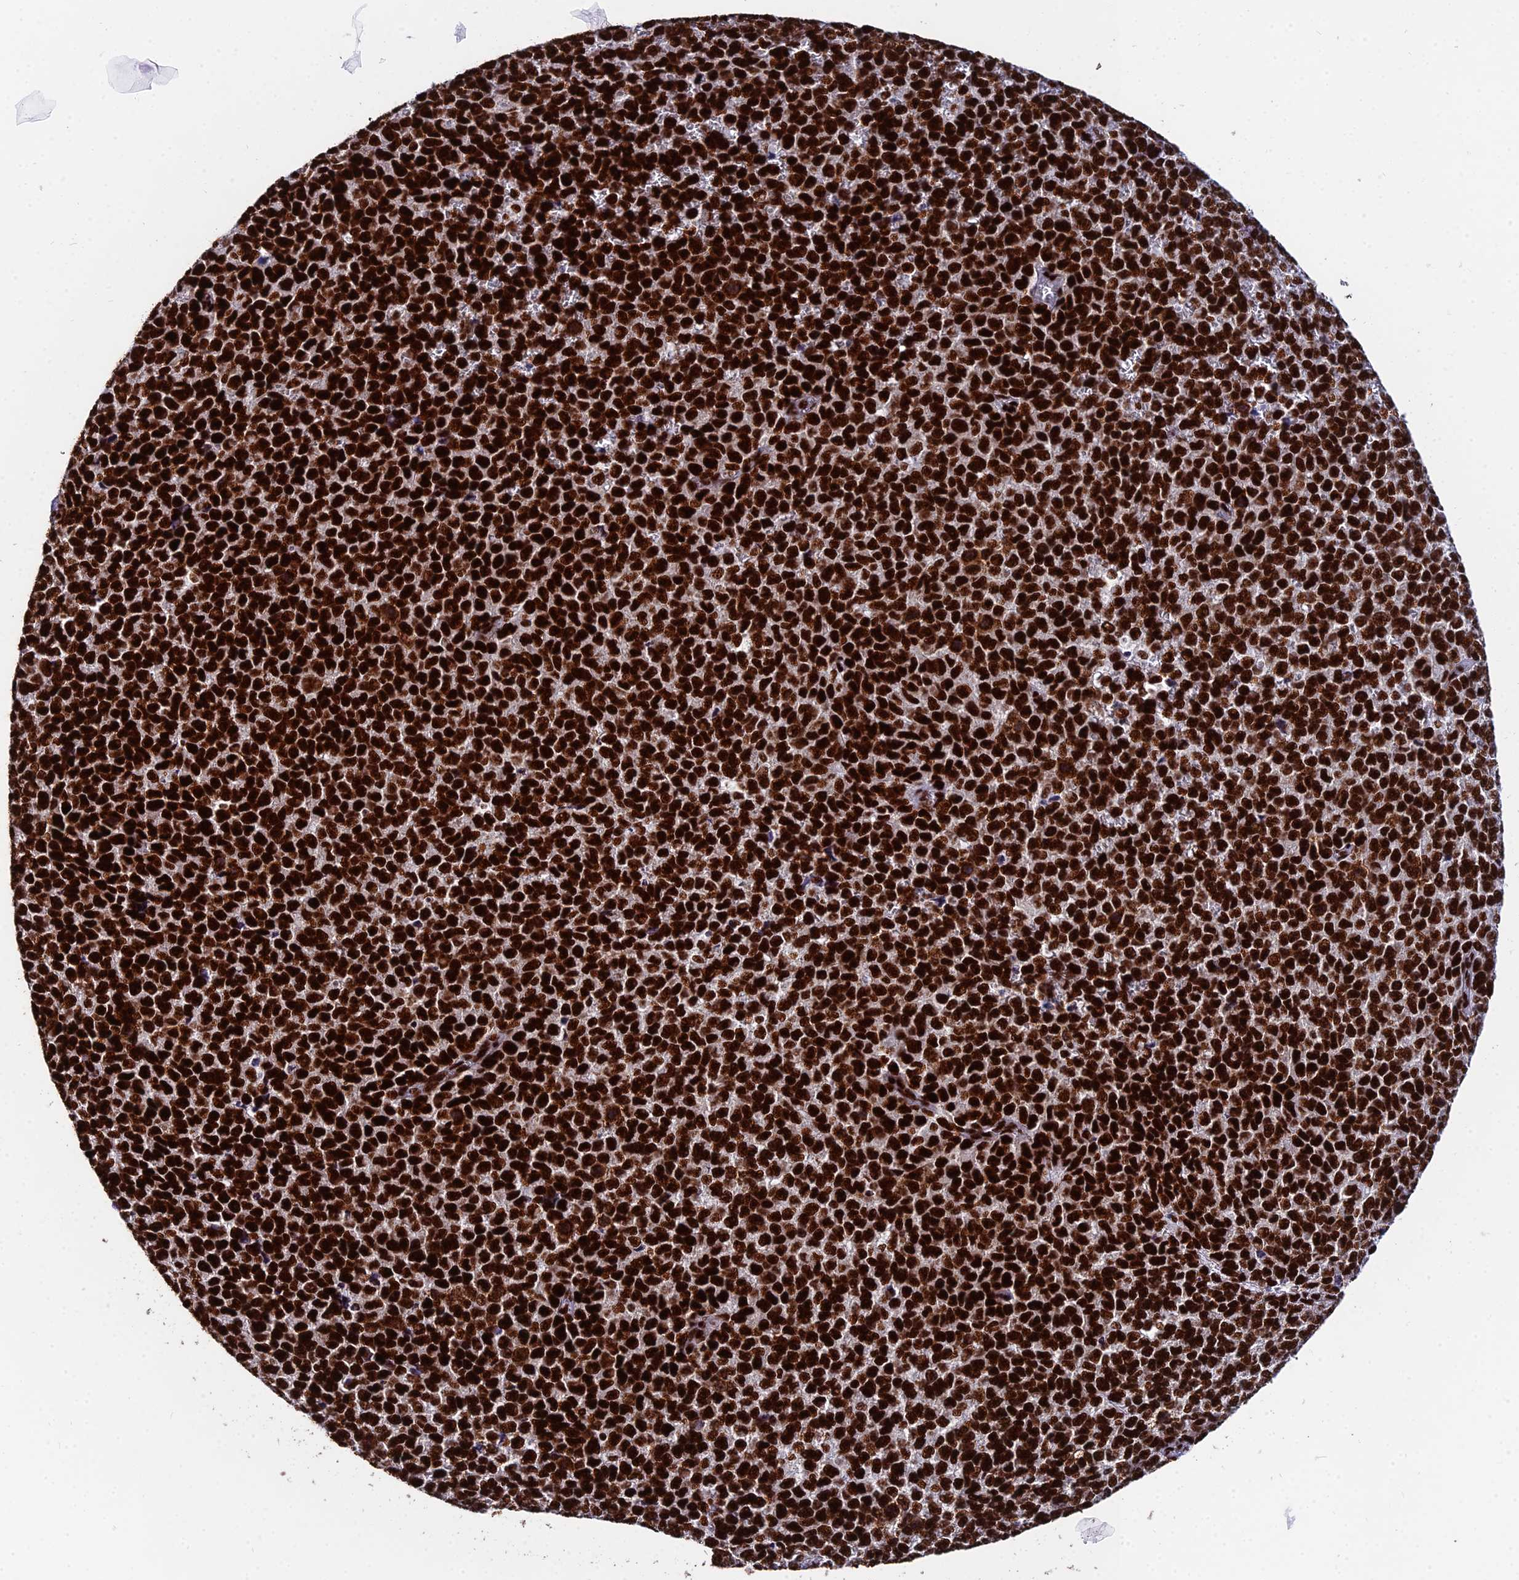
{"staining": {"intensity": "strong", "quantity": ">75%", "location": "nuclear"}, "tissue": "melanoma", "cell_type": "Tumor cells", "image_type": "cancer", "snomed": [{"axis": "morphology", "description": "Malignant melanoma, NOS"}, {"axis": "topography", "description": "Nose, NOS"}], "caption": "This photomicrograph reveals immunohistochemistry staining of melanoma, with high strong nuclear expression in about >75% of tumor cells.", "gene": "HNRNPH1", "patient": {"sex": "female", "age": 48}}